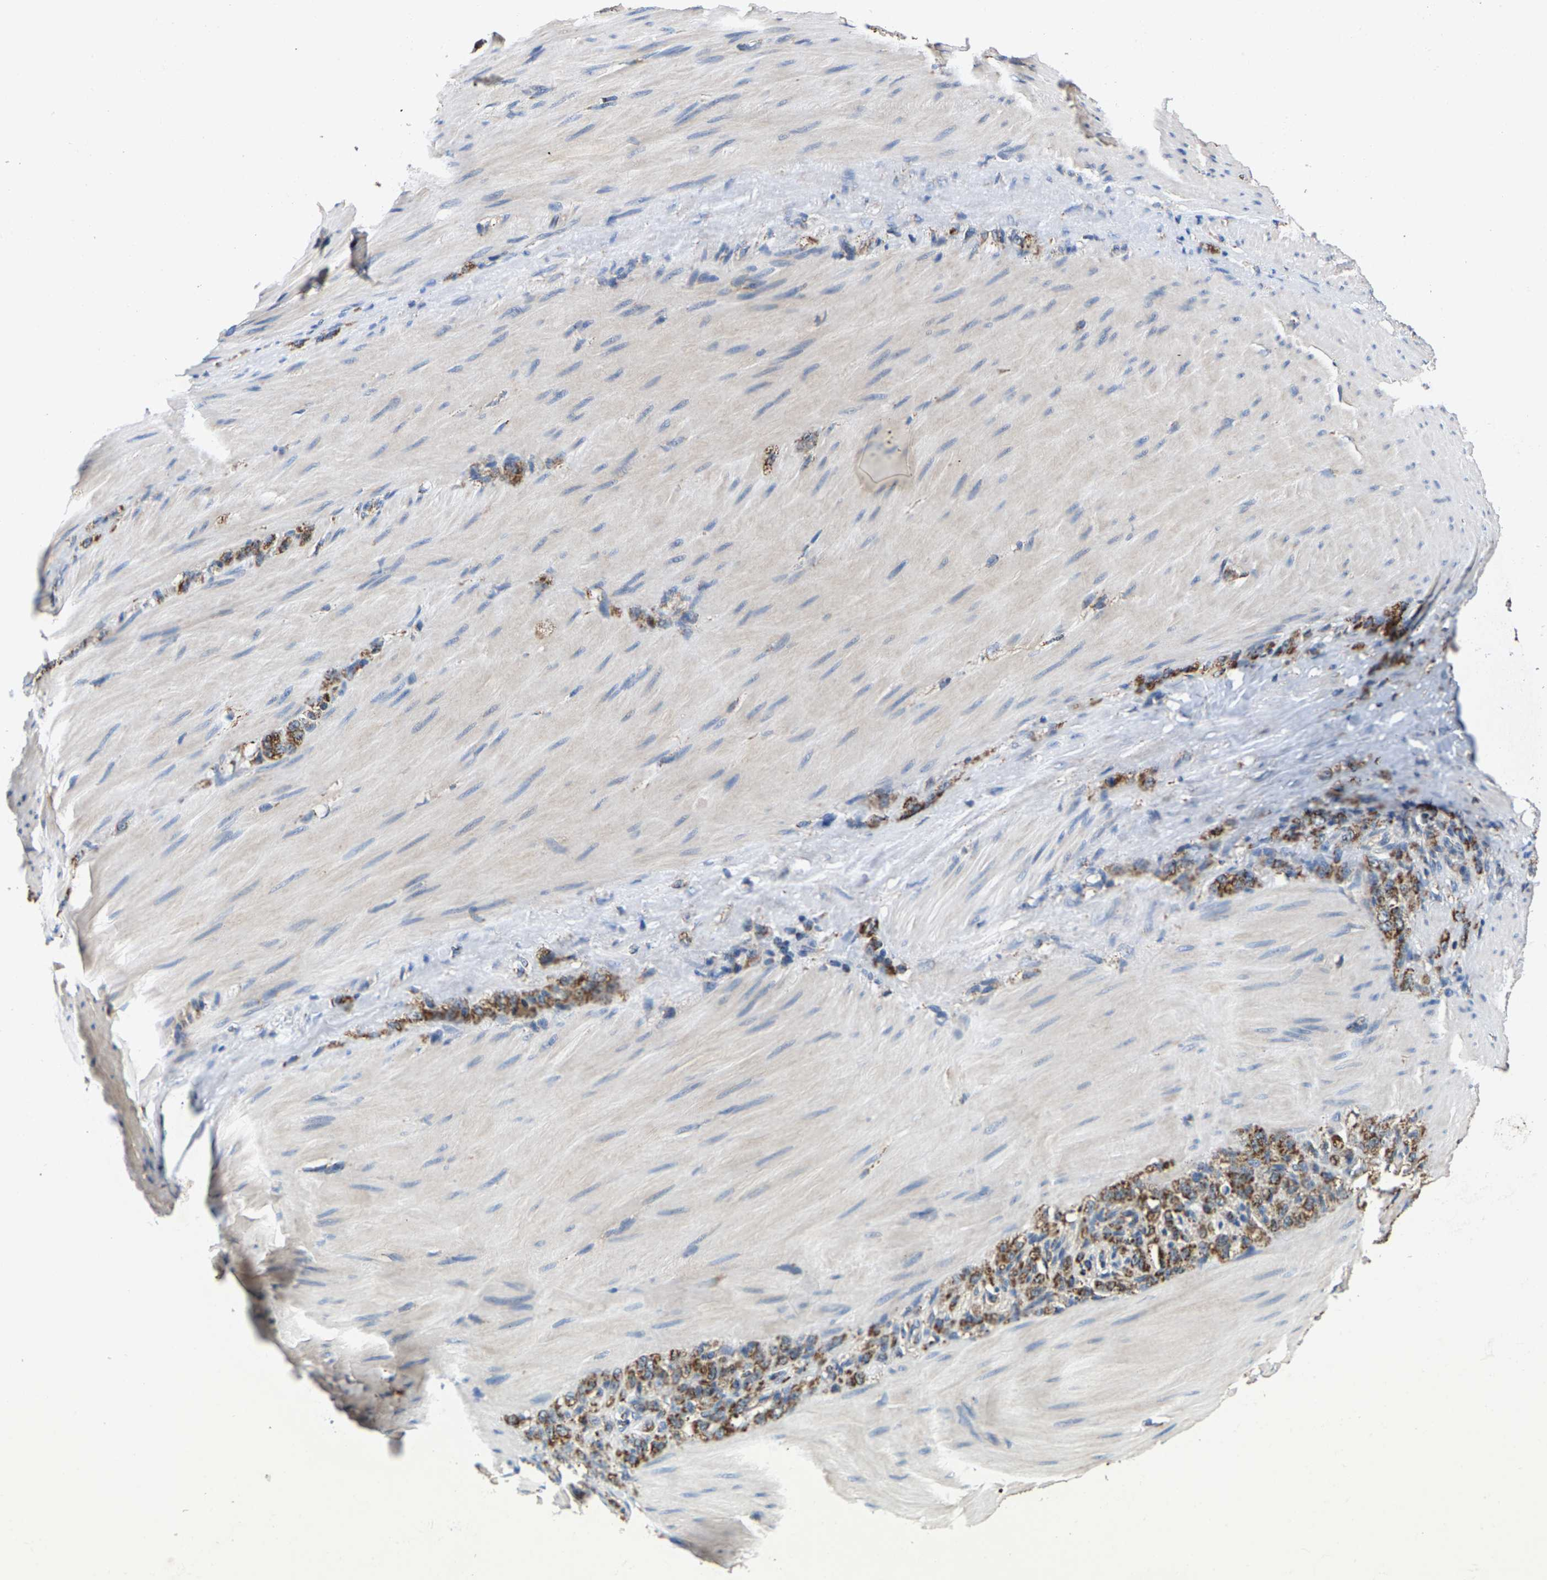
{"staining": {"intensity": "moderate", "quantity": ">75%", "location": "cytoplasmic/membranous"}, "tissue": "stomach cancer", "cell_type": "Tumor cells", "image_type": "cancer", "snomed": [{"axis": "morphology", "description": "Normal tissue, NOS"}, {"axis": "morphology", "description": "Adenocarcinoma, NOS"}, {"axis": "topography", "description": "Stomach"}], "caption": "Protein expression analysis of stomach adenocarcinoma exhibits moderate cytoplasmic/membranous positivity in approximately >75% of tumor cells.", "gene": "SHMT2", "patient": {"sex": "male", "age": 82}}